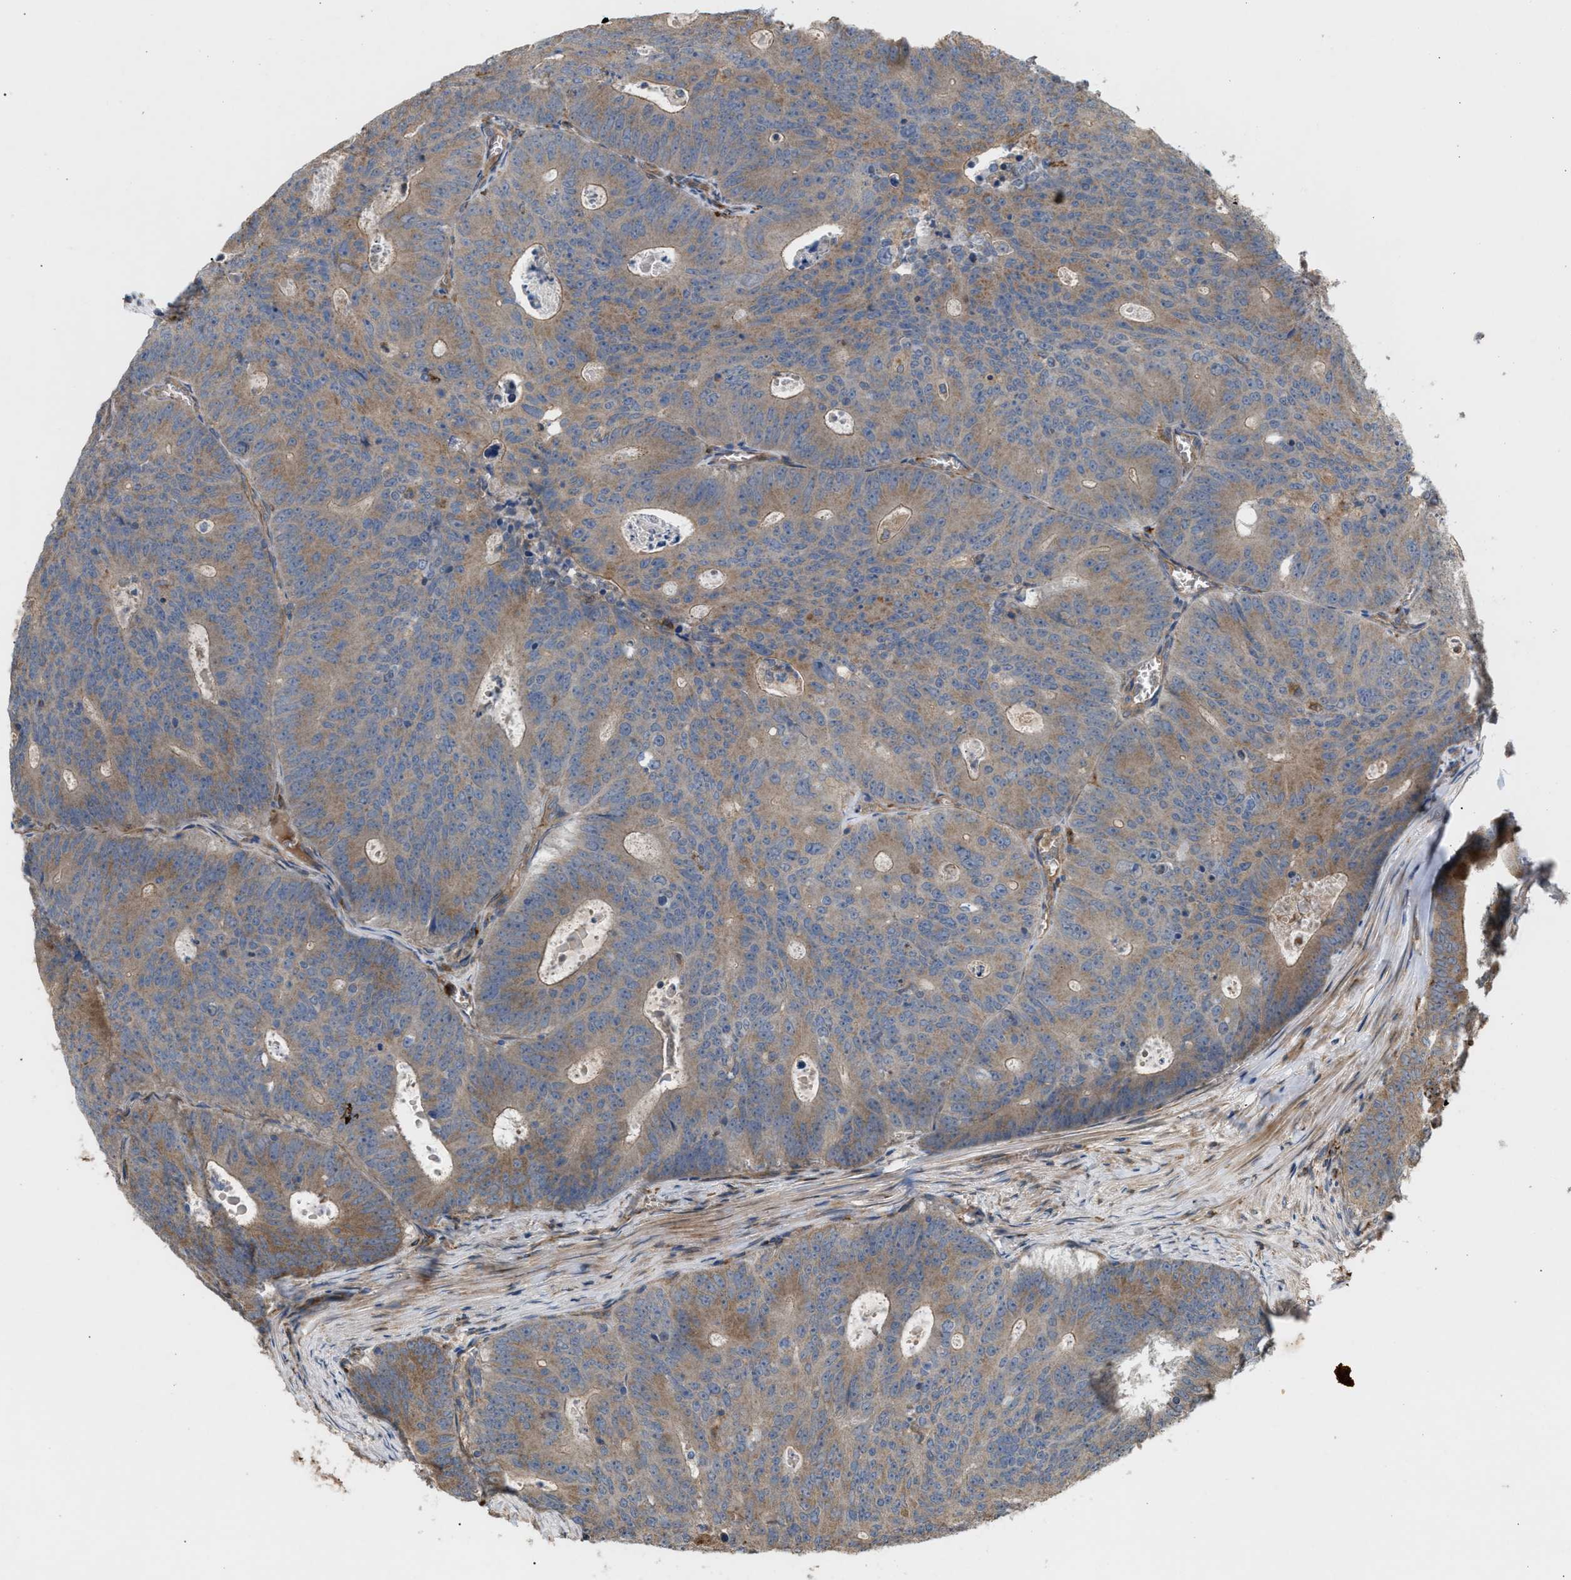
{"staining": {"intensity": "weak", "quantity": ">75%", "location": "cytoplasmic/membranous"}, "tissue": "colorectal cancer", "cell_type": "Tumor cells", "image_type": "cancer", "snomed": [{"axis": "morphology", "description": "Adenocarcinoma, NOS"}, {"axis": "topography", "description": "Colon"}], "caption": "Immunohistochemistry of human colorectal cancer (adenocarcinoma) exhibits low levels of weak cytoplasmic/membranous staining in about >75% of tumor cells.", "gene": "GCC1", "patient": {"sex": "male", "age": 87}}